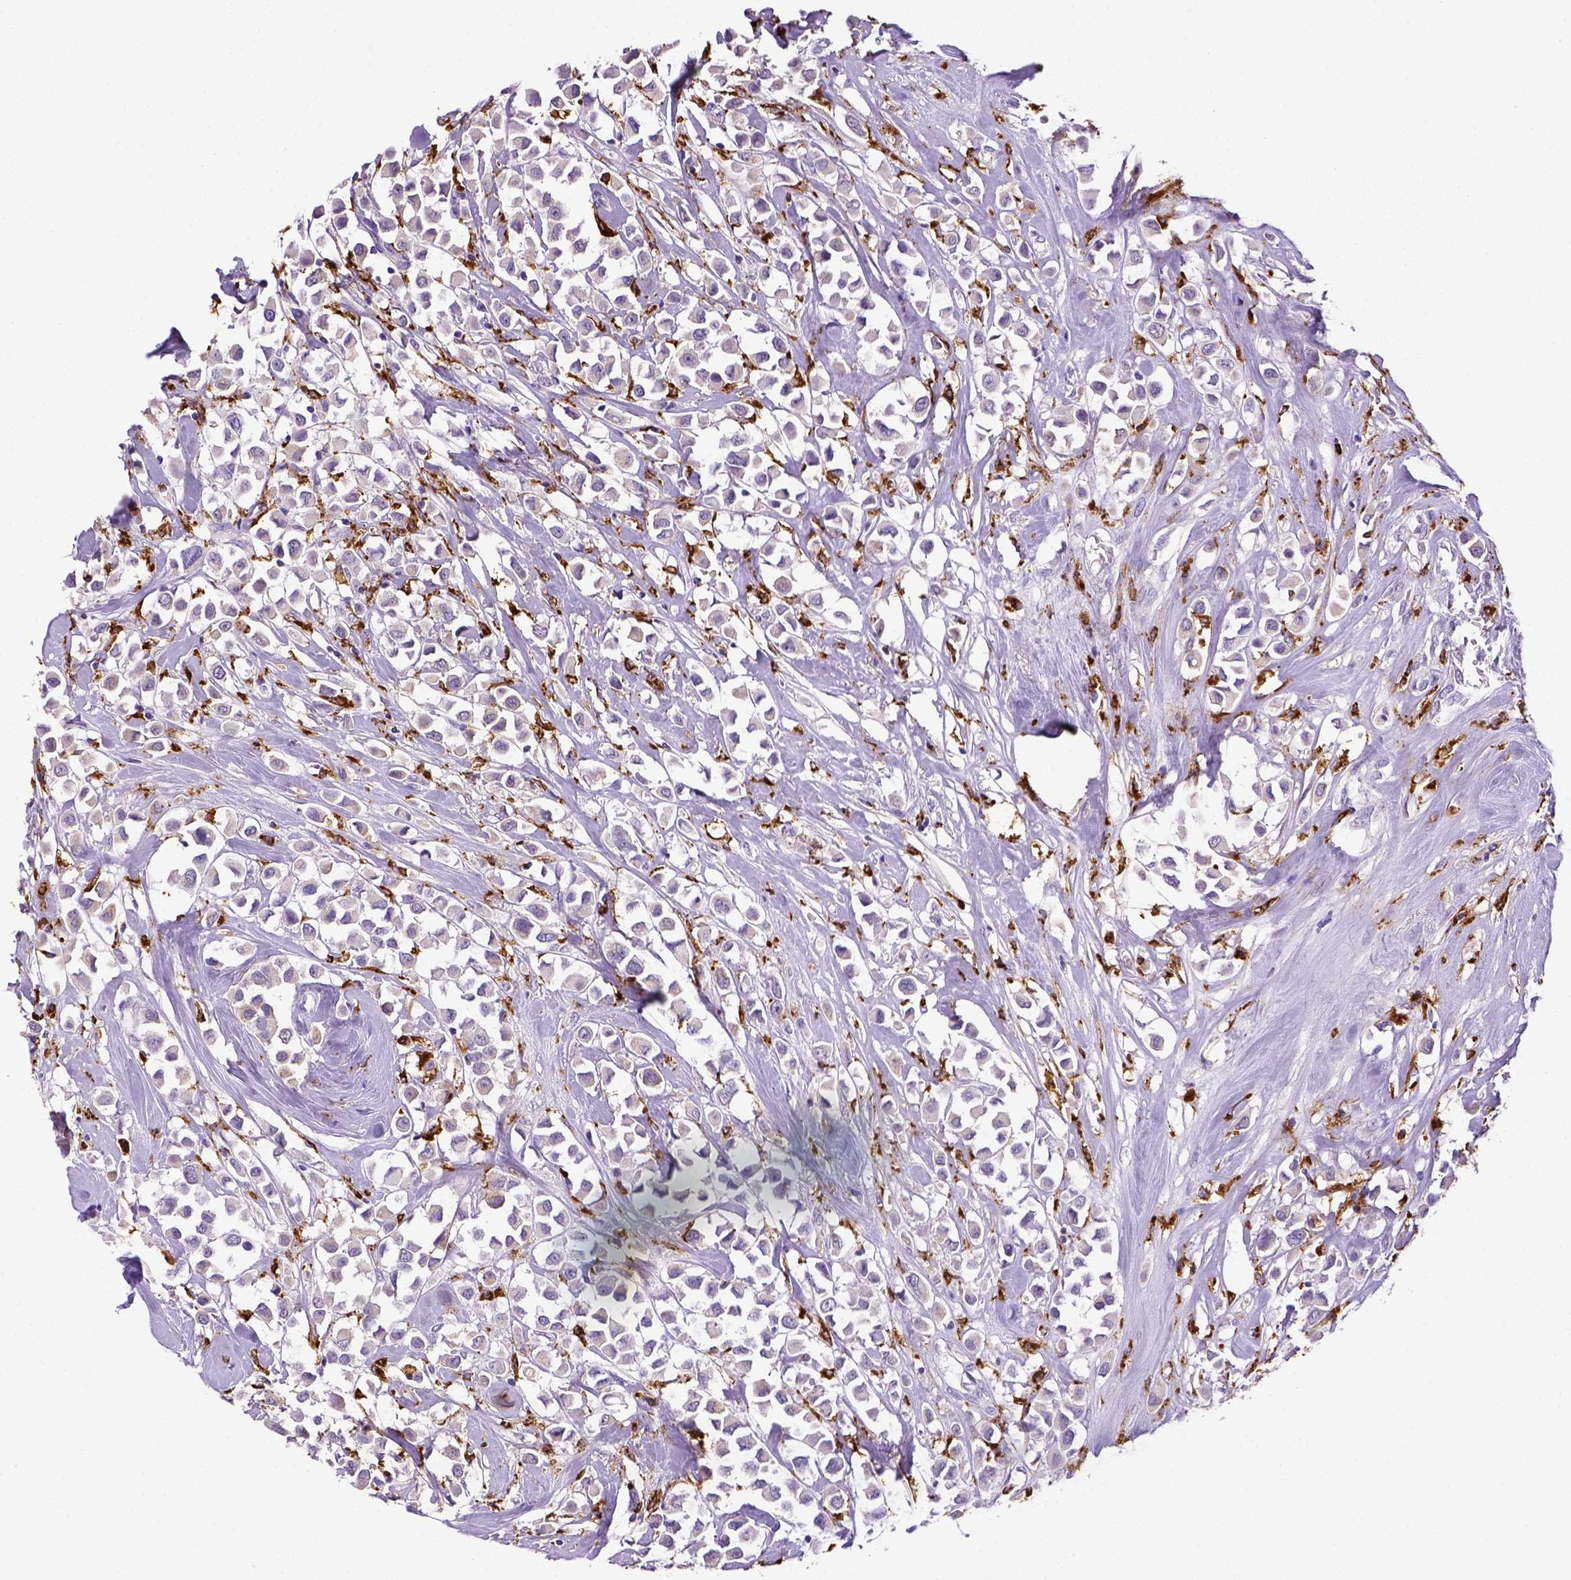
{"staining": {"intensity": "negative", "quantity": "none", "location": "none"}, "tissue": "breast cancer", "cell_type": "Tumor cells", "image_type": "cancer", "snomed": [{"axis": "morphology", "description": "Duct carcinoma"}, {"axis": "topography", "description": "Breast"}], "caption": "The image exhibits no staining of tumor cells in breast intraductal carcinoma. (Brightfield microscopy of DAB immunohistochemistry (IHC) at high magnification).", "gene": "CD68", "patient": {"sex": "female", "age": 61}}